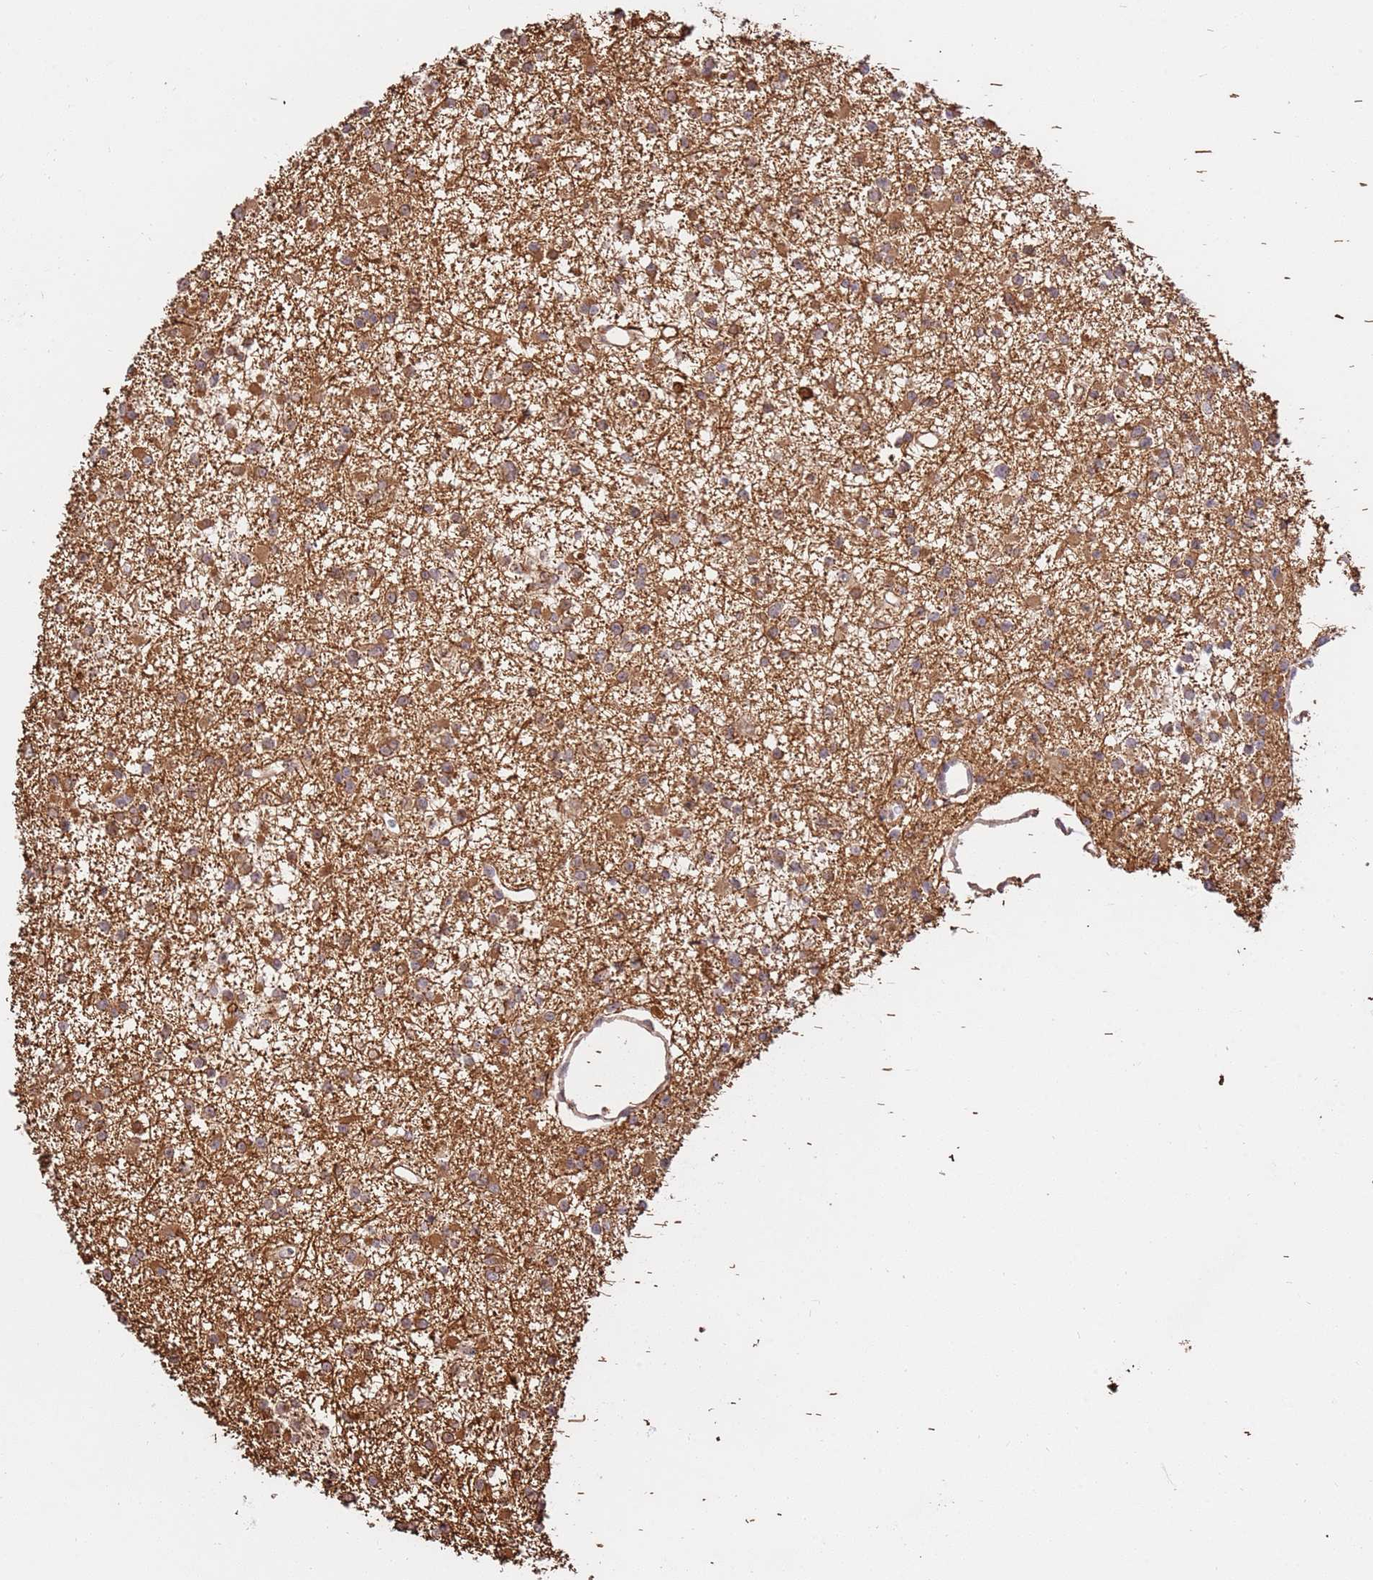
{"staining": {"intensity": "moderate", "quantity": ">75%", "location": "cytoplasmic/membranous"}, "tissue": "glioma", "cell_type": "Tumor cells", "image_type": "cancer", "snomed": [{"axis": "morphology", "description": "Glioma, malignant, Low grade"}, {"axis": "topography", "description": "Brain"}], "caption": "The immunohistochemical stain shows moderate cytoplasmic/membranous expression in tumor cells of glioma tissue. The protein of interest is stained brown, and the nuclei are stained in blue (DAB (3,3'-diaminobenzidine) IHC with brightfield microscopy, high magnification).", "gene": "KATNAL2", "patient": {"sex": "female", "age": 22}}